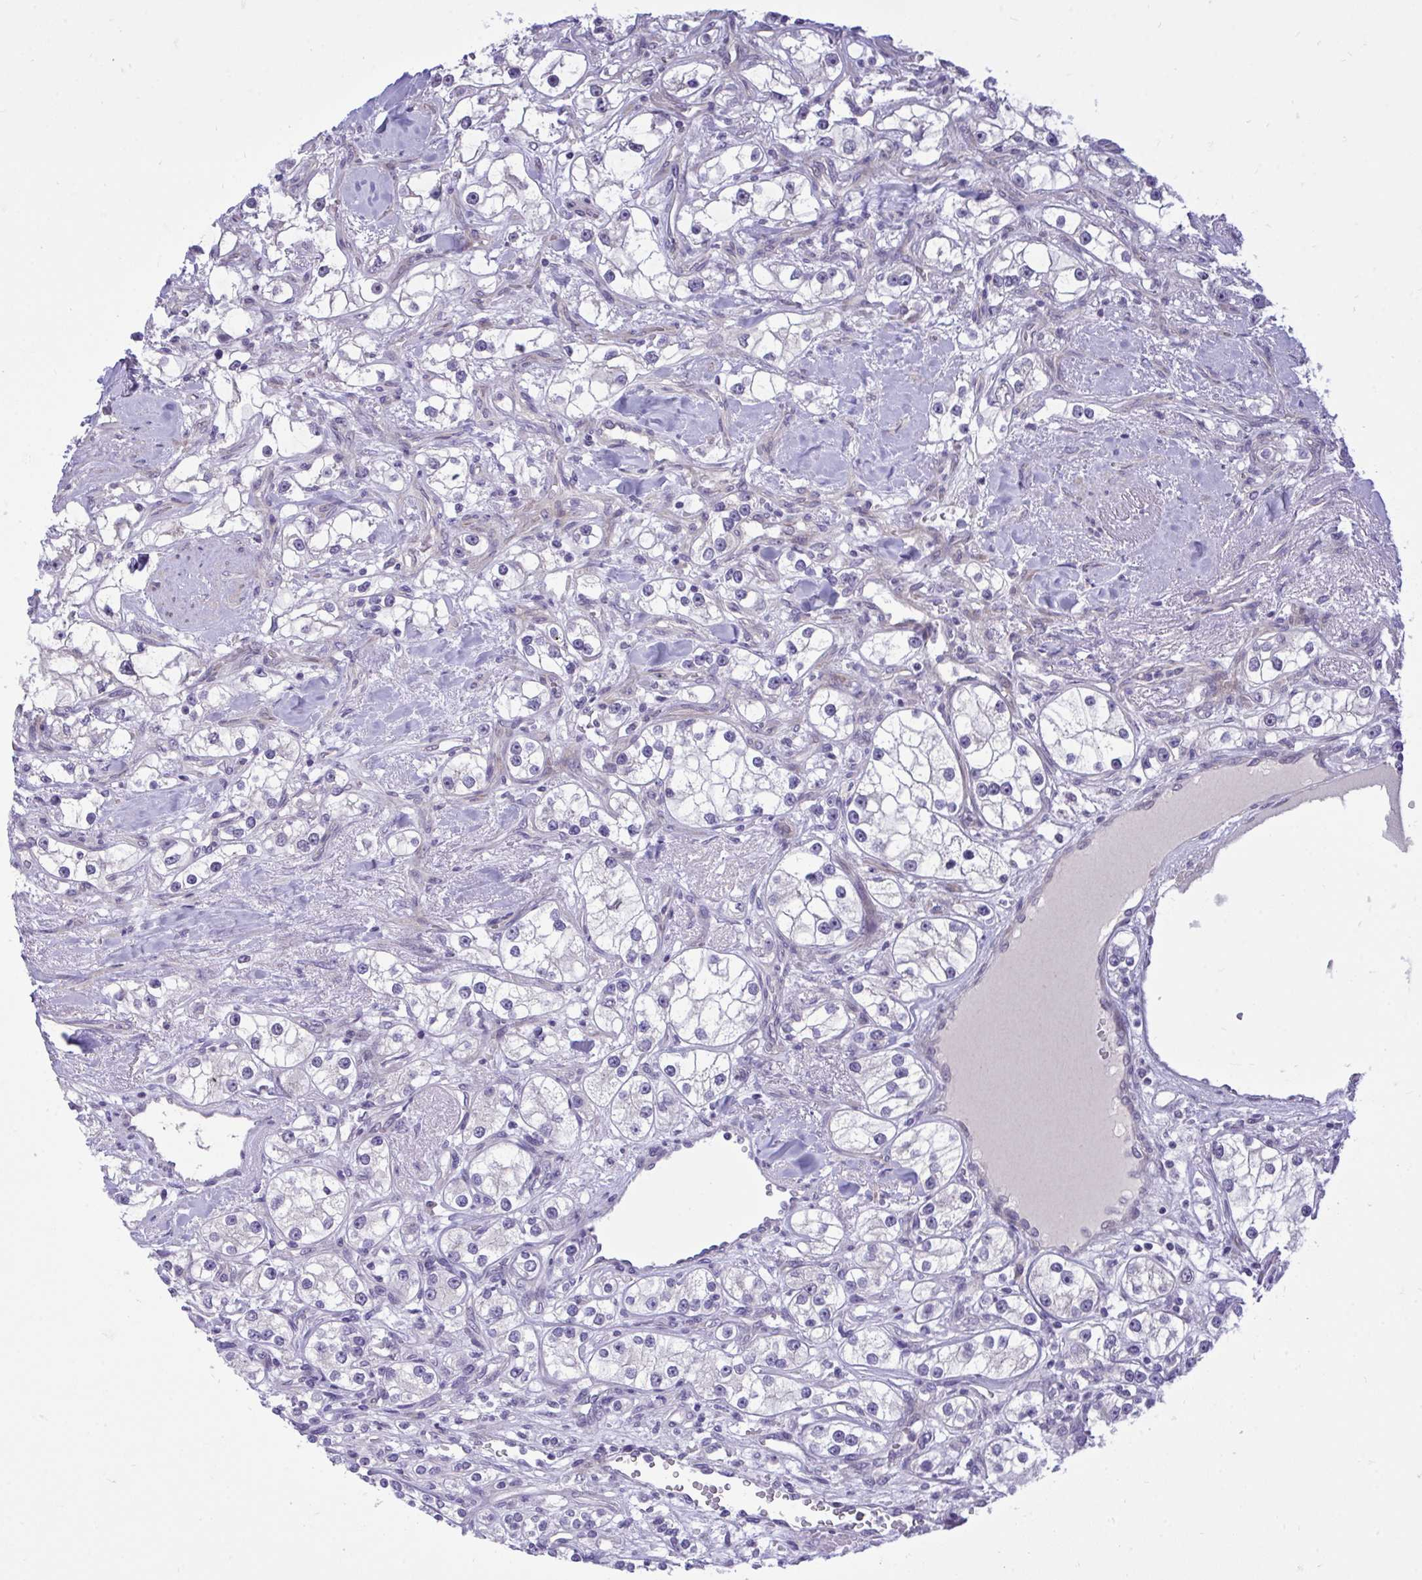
{"staining": {"intensity": "negative", "quantity": "none", "location": "none"}, "tissue": "renal cancer", "cell_type": "Tumor cells", "image_type": "cancer", "snomed": [{"axis": "morphology", "description": "Adenocarcinoma, NOS"}, {"axis": "topography", "description": "Kidney"}], "caption": "Protein analysis of renal cancer exhibits no significant positivity in tumor cells.", "gene": "HMBOX1", "patient": {"sex": "male", "age": 77}}